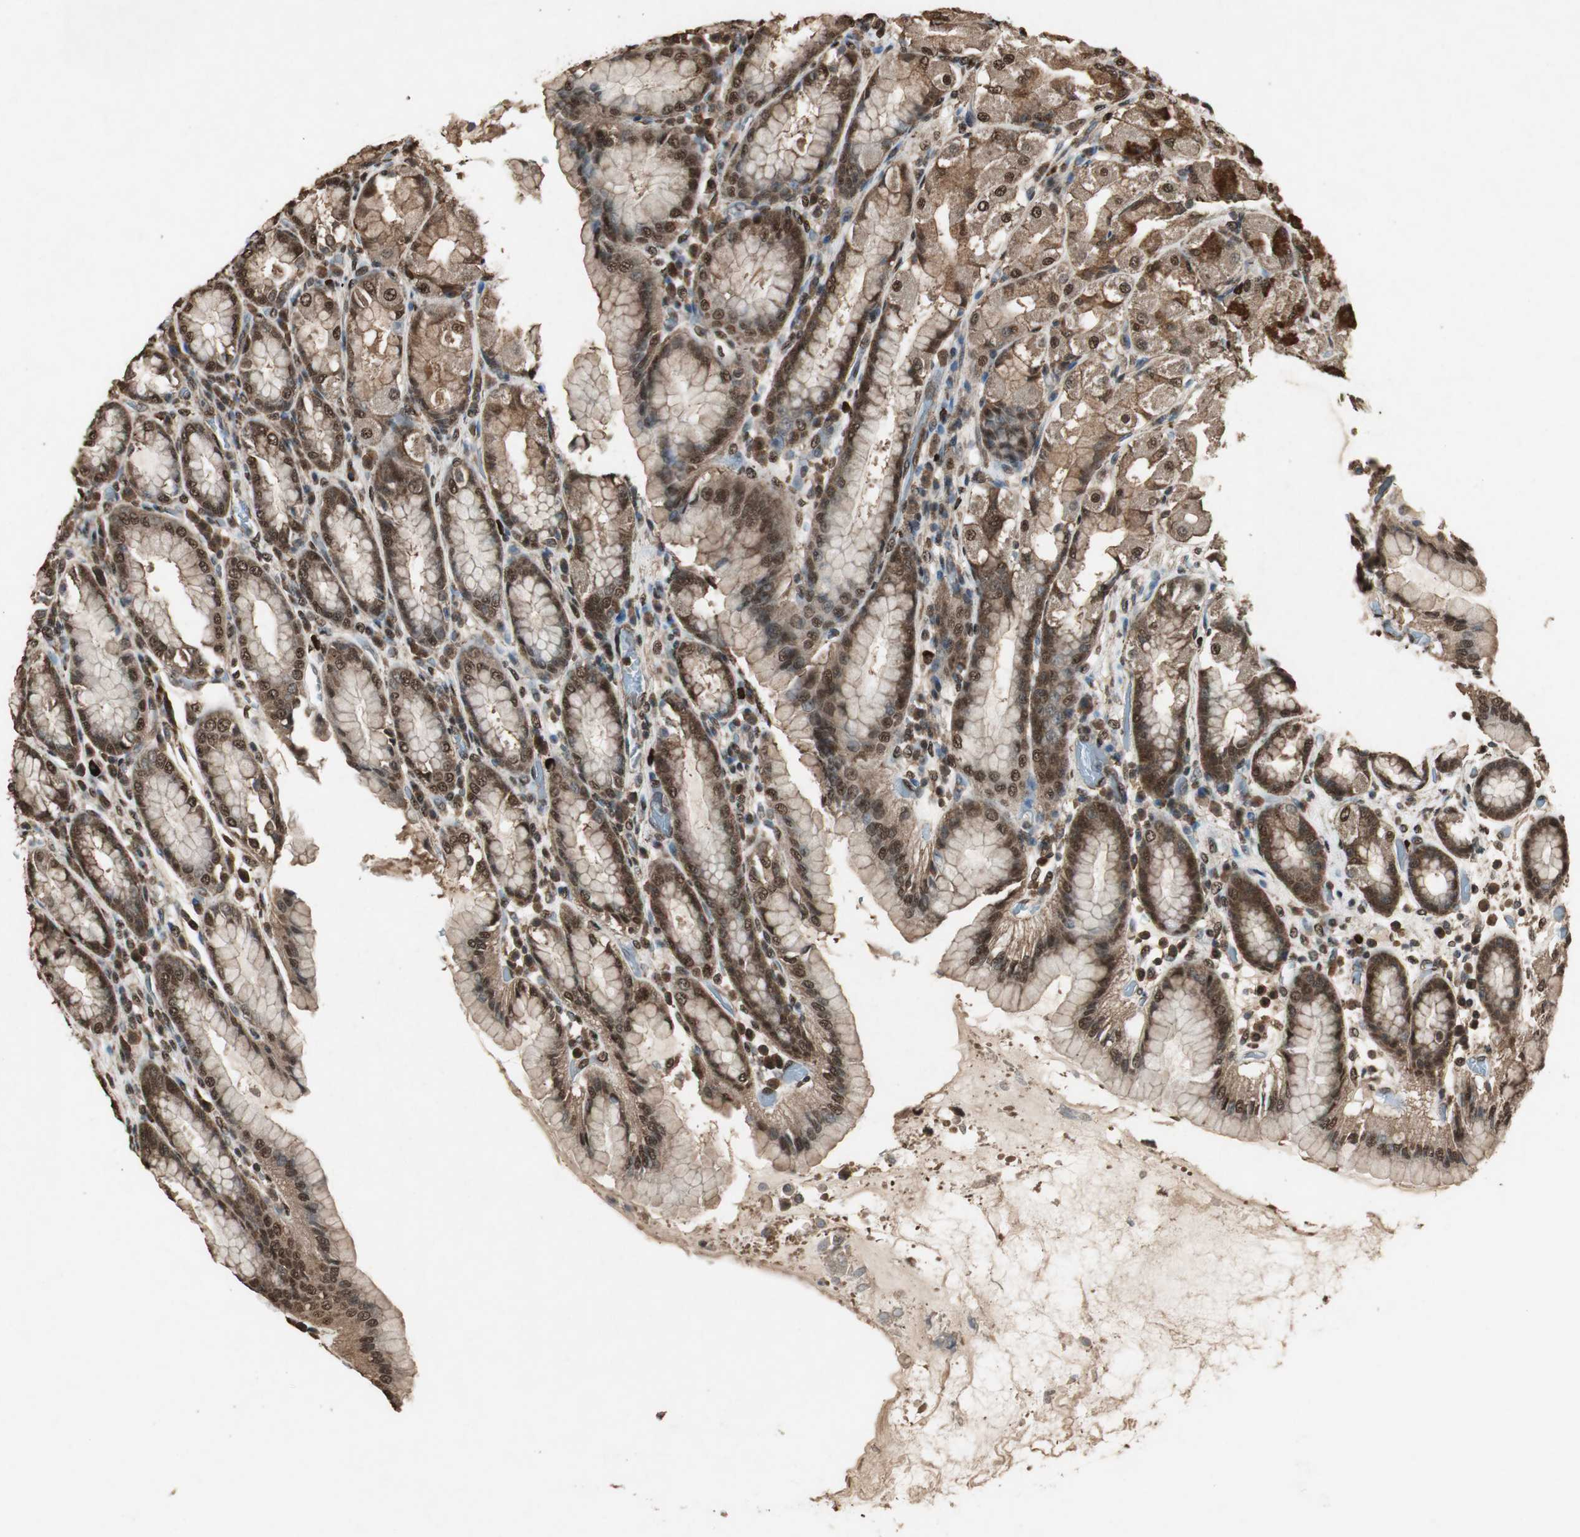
{"staining": {"intensity": "strong", "quantity": ">75%", "location": "cytoplasmic/membranous,nuclear"}, "tissue": "stomach", "cell_type": "Glandular cells", "image_type": "normal", "snomed": [{"axis": "morphology", "description": "Normal tissue, NOS"}, {"axis": "topography", "description": "Stomach, upper"}], "caption": "Unremarkable stomach was stained to show a protein in brown. There is high levels of strong cytoplasmic/membranous,nuclear staining in approximately >75% of glandular cells.", "gene": "PPP1R13B", "patient": {"sex": "male", "age": 68}}